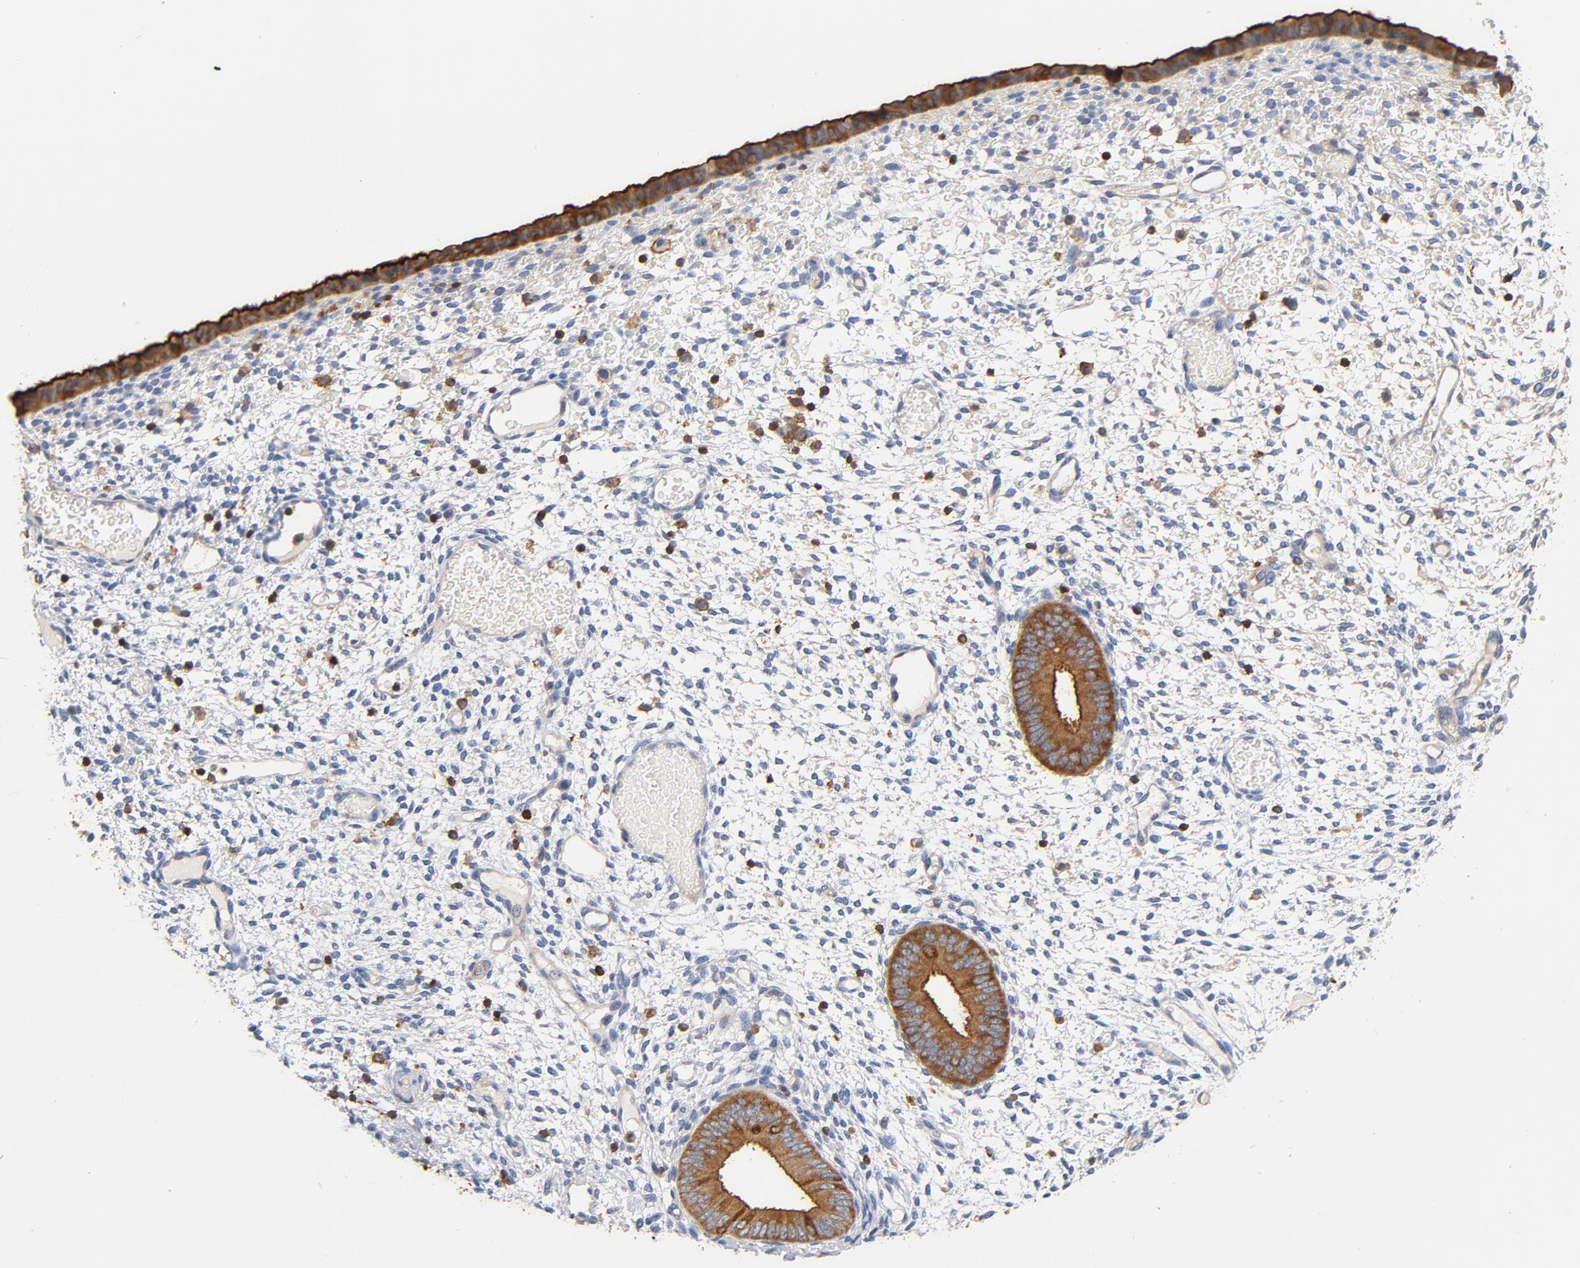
{"staining": {"intensity": "moderate", "quantity": "<25%", "location": "cytoplasmic/membranous"}, "tissue": "endometrium", "cell_type": "Cells in endometrial stroma", "image_type": "normal", "snomed": [{"axis": "morphology", "description": "Normal tissue, NOS"}, {"axis": "topography", "description": "Endometrium"}], "caption": "Moderate cytoplasmic/membranous staining is present in approximately <25% of cells in endometrial stroma in normal endometrium.", "gene": "EZR", "patient": {"sex": "female", "age": 42}}